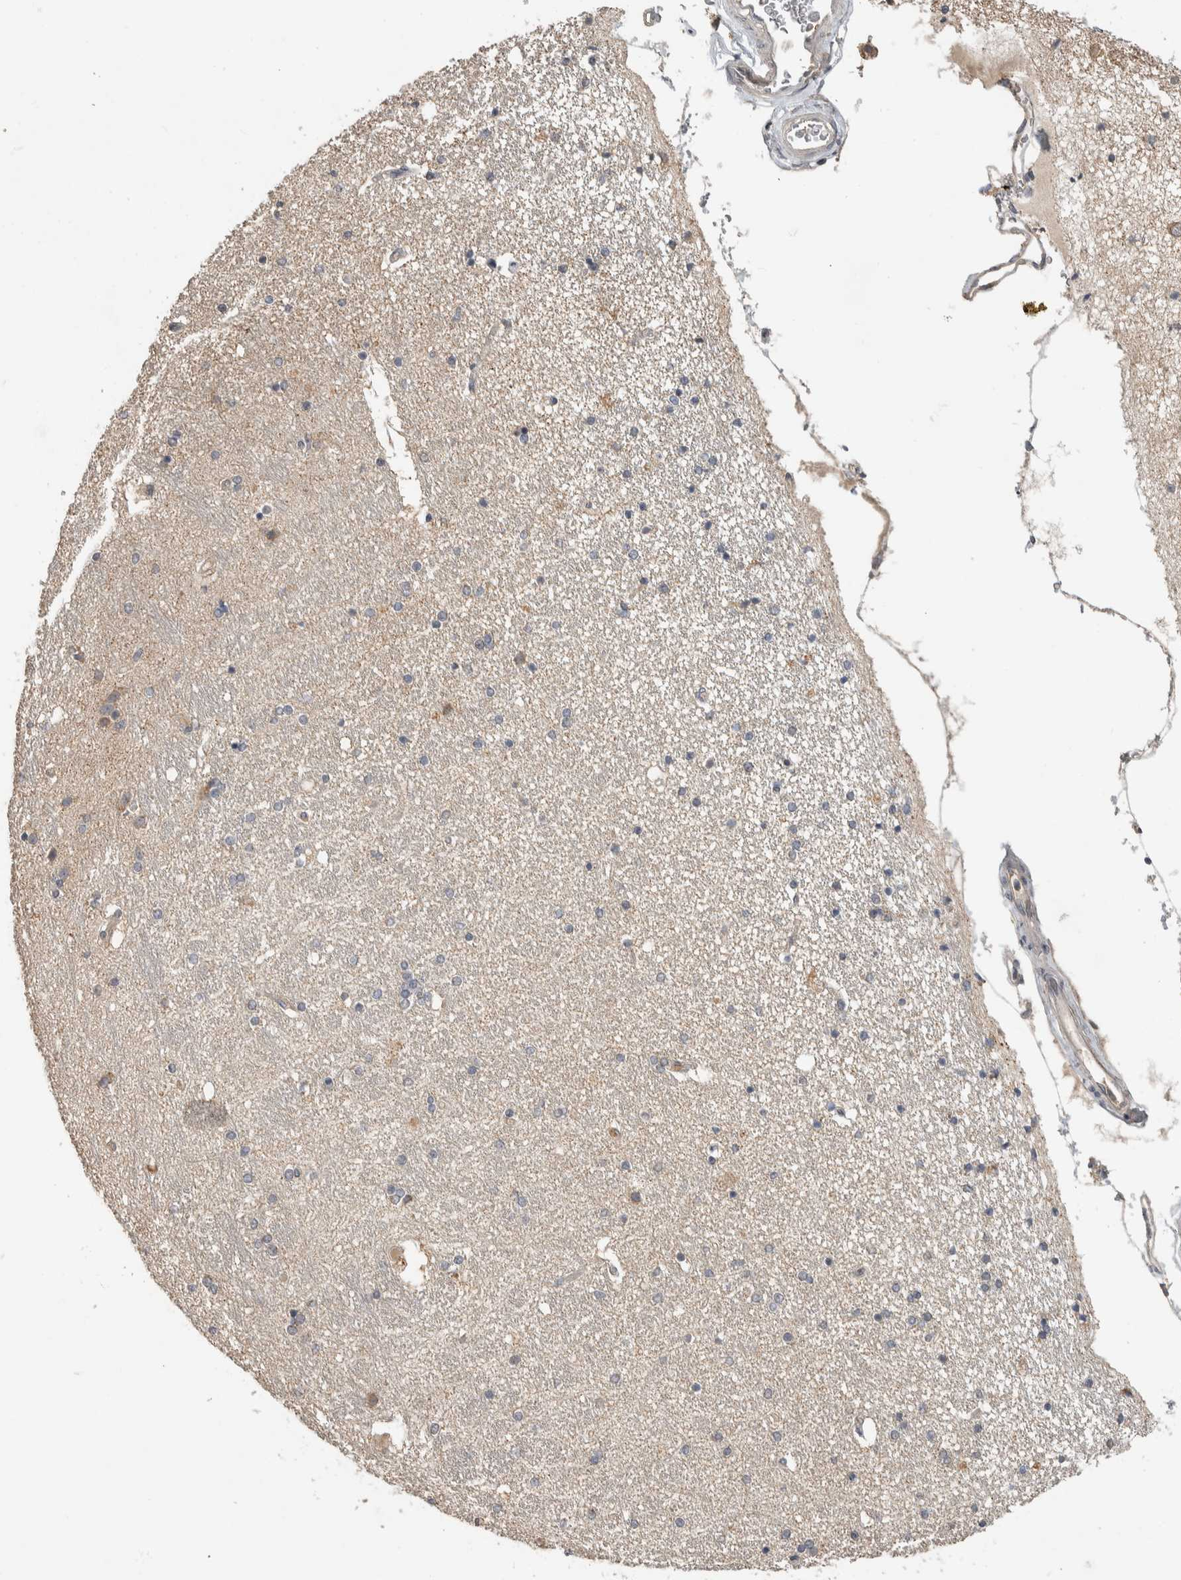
{"staining": {"intensity": "negative", "quantity": "none", "location": "none"}, "tissue": "hippocampus", "cell_type": "Glial cells", "image_type": "normal", "snomed": [{"axis": "morphology", "description": "Normal tissue, NOS"}, {"axis": "topography", "description": "Hippocampus"}], "caption": "Image shows no protein expression in glial cells of benign hippocampus. The staining is performed using DAB brown chromogen with nuclei counter-stained in using hematoxylin.", "gene": "EIF3H", "patient": {"sex": "female", "age": 54}}